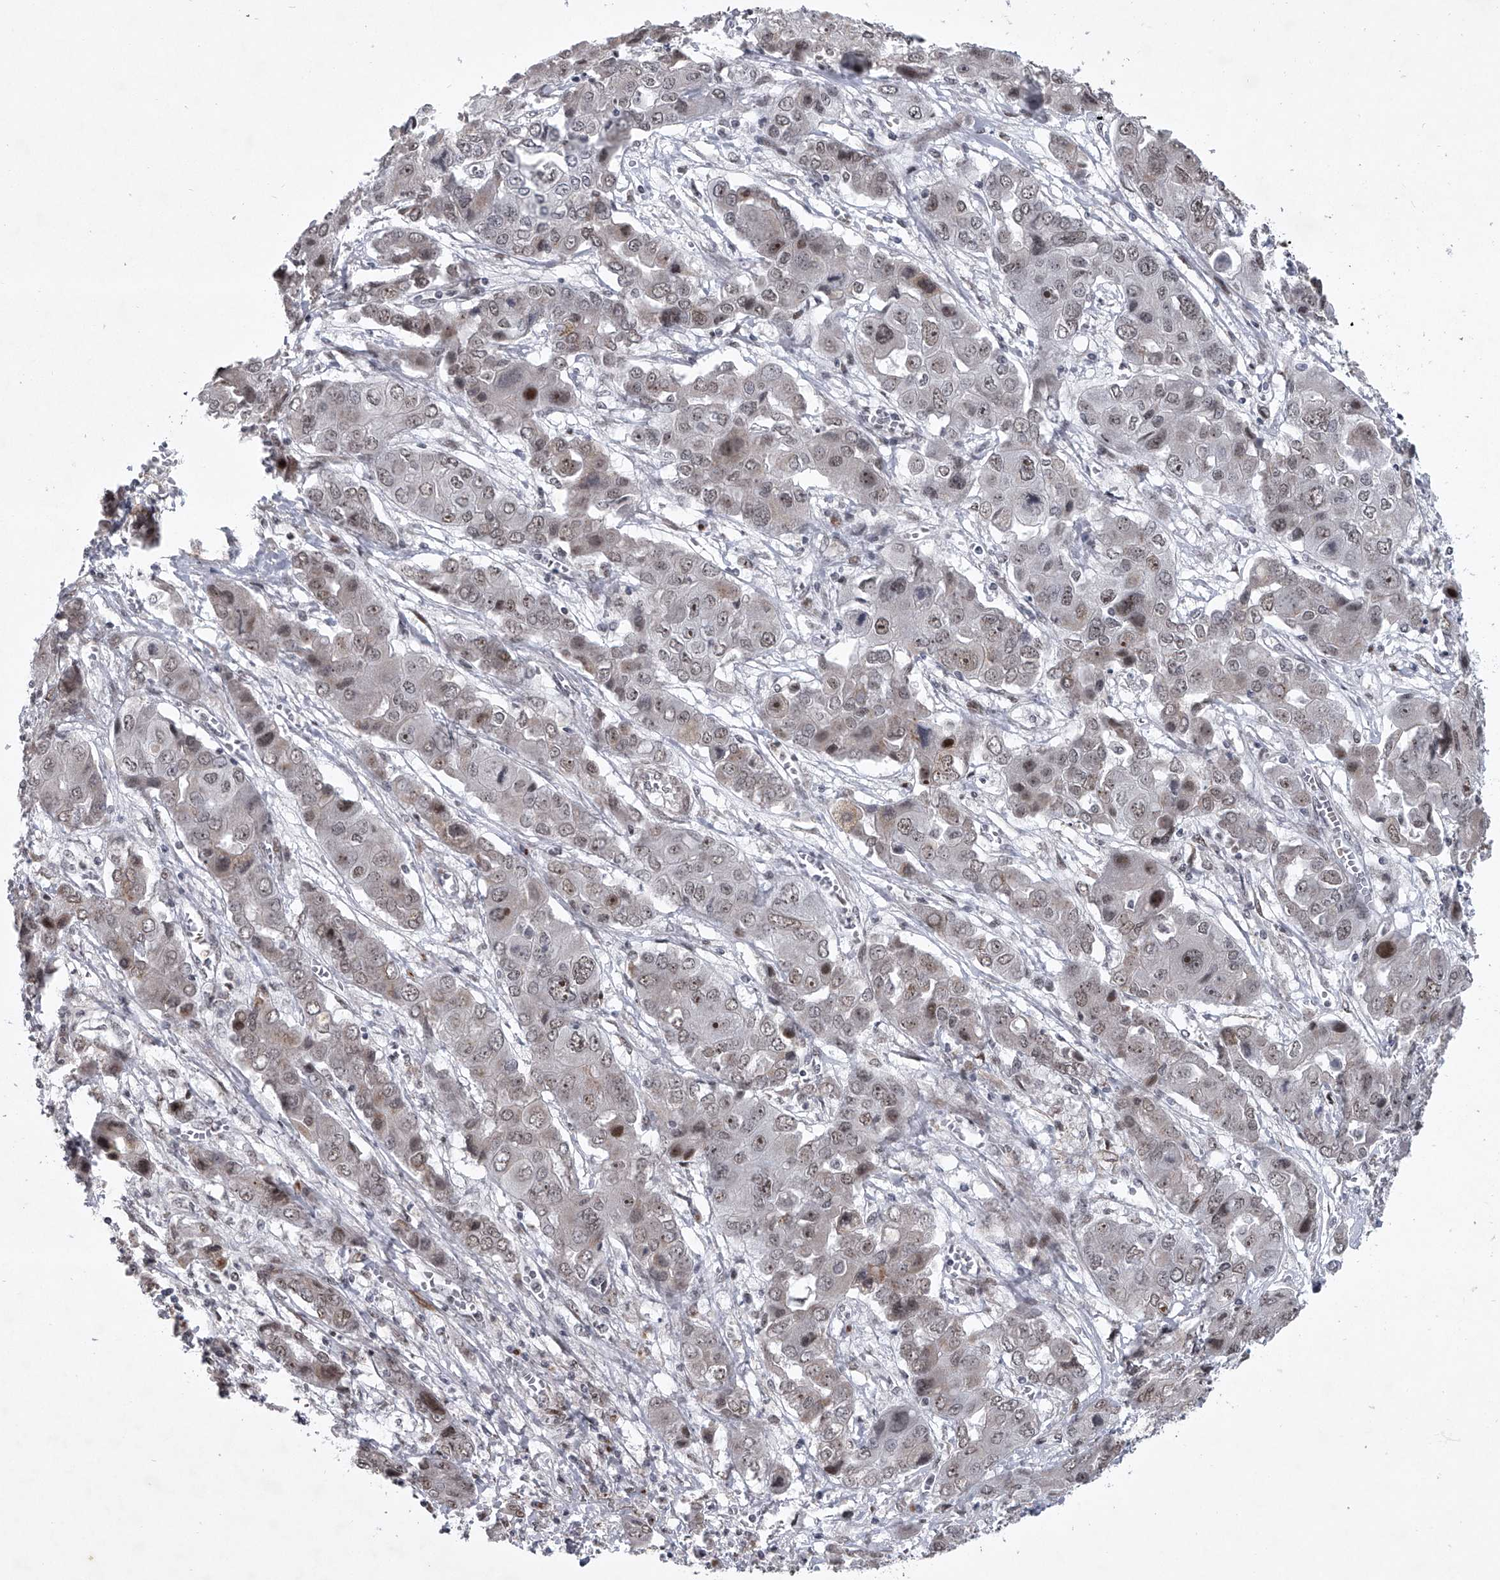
{"staining": {"intensity": "moderate", "quantity": "25%-75%", "location": "nuclear"}, "tissue": "liver cancer", "cell_type": "Tumor cells", "image_type": "cancer", "snomed": [{"axis": "morphology", "description": "Cholangiocarcinoma"}, {"axis": "topography", "description": "Liver"}], "caption": "The histopathology image displays a brown stain indicating the presence of a protein in the nuclear of tumor cells in liver cancer.", "gene": "MLLT1", "patient": {"sex": "male", "age": 67}}